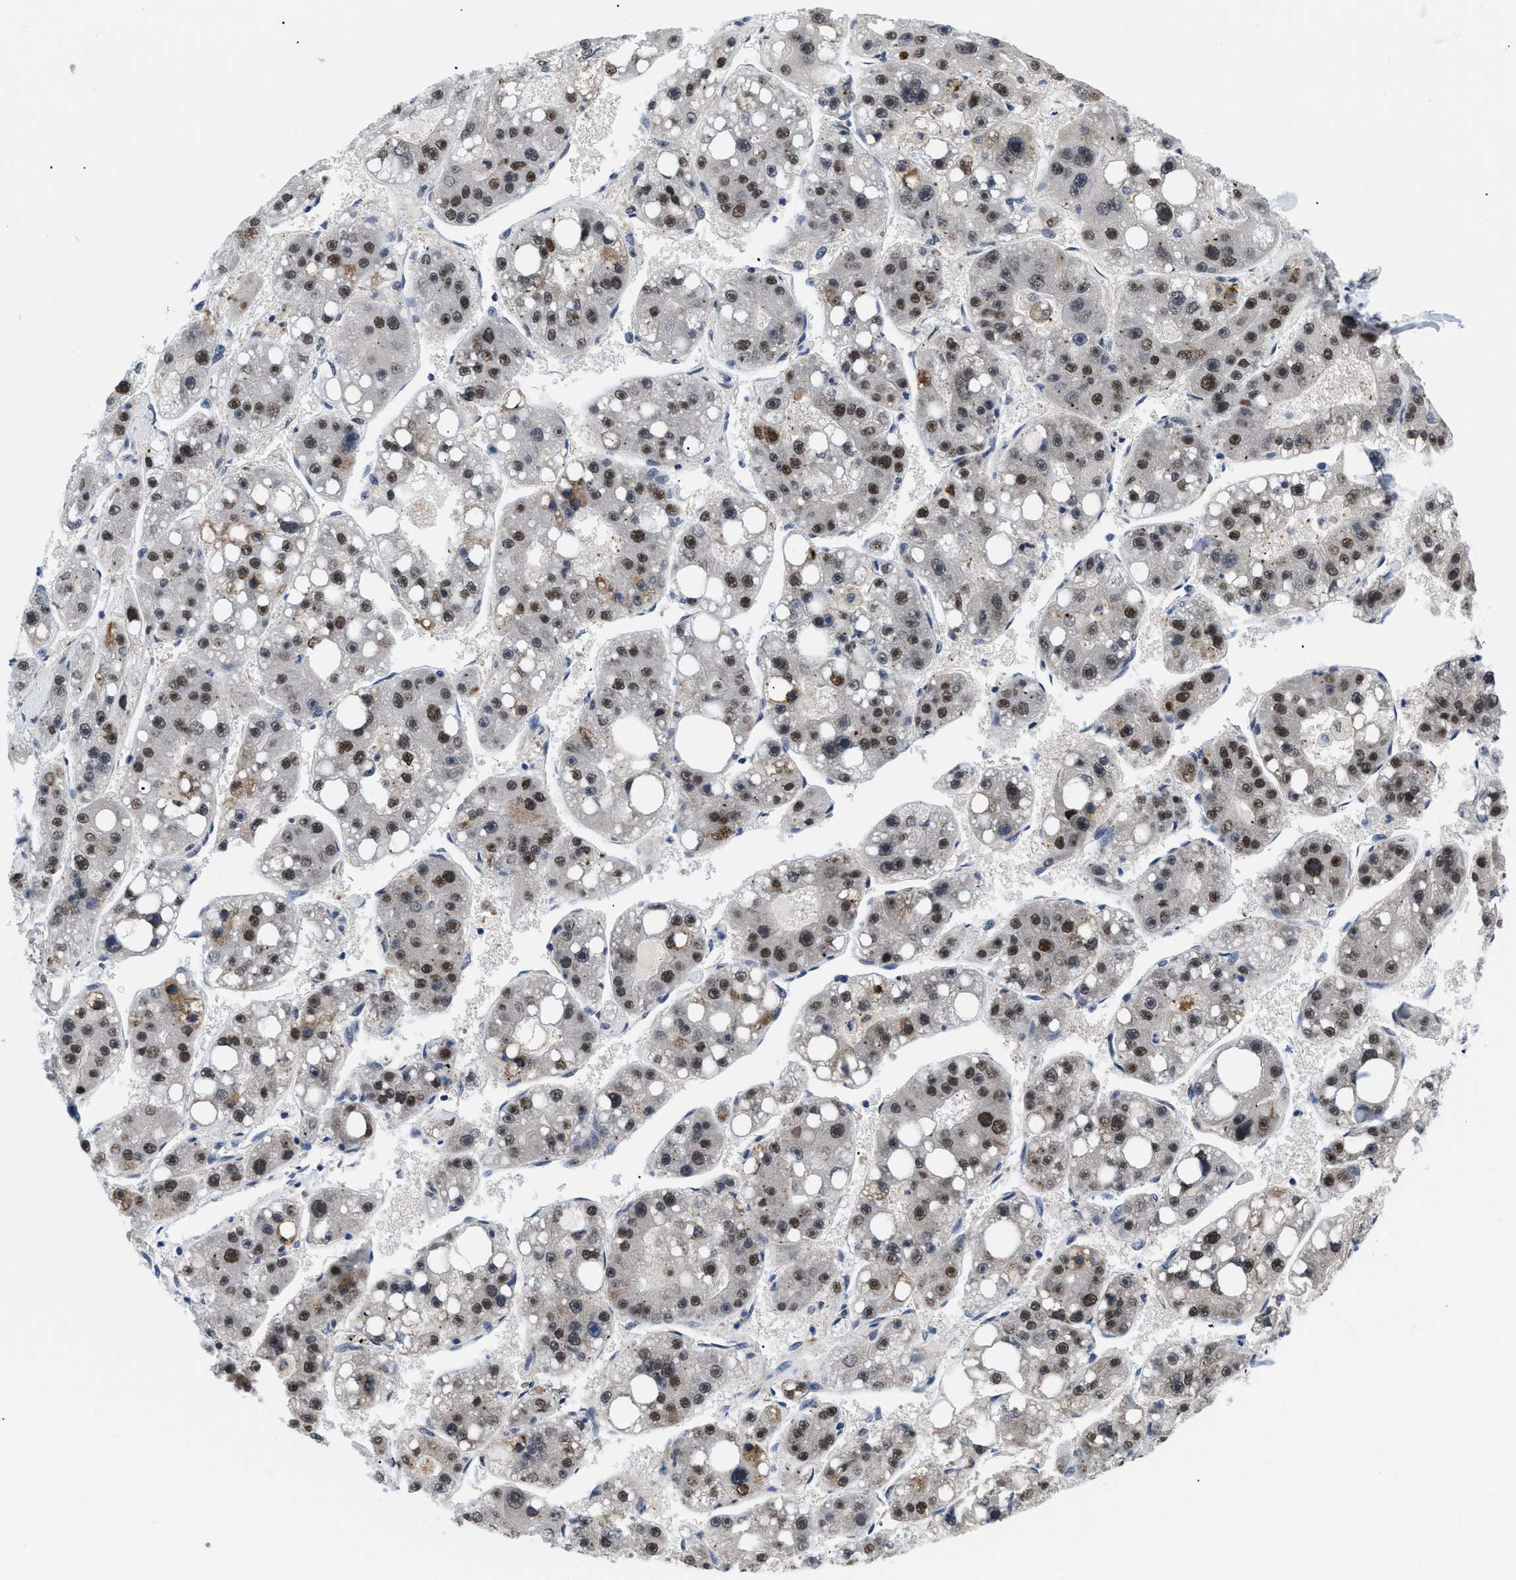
{"staining": {"intensity": "strong", "quantity": ">75%", "location": "nuclear"}, "tissue": "liver cancer", "cell_type": "Tumor cells", "image_type": "cancer", "snomed": [{"axis": "morphology", "description": "Carcinoma, Hepatocellular, NOS"}, {"axis": "topography", "description": "Liver"}], "caption": "Immunohistochemistry (IHC) micrograph of neoplastic tissue: human liver cancer stained using IHC displays high levels of strong protein expression localized specifically in the nuclear of tumor cells, appearing as a nuclear brown color.", "gene": "PITHD1", "patient": {"sex": "female", "age": 61}}